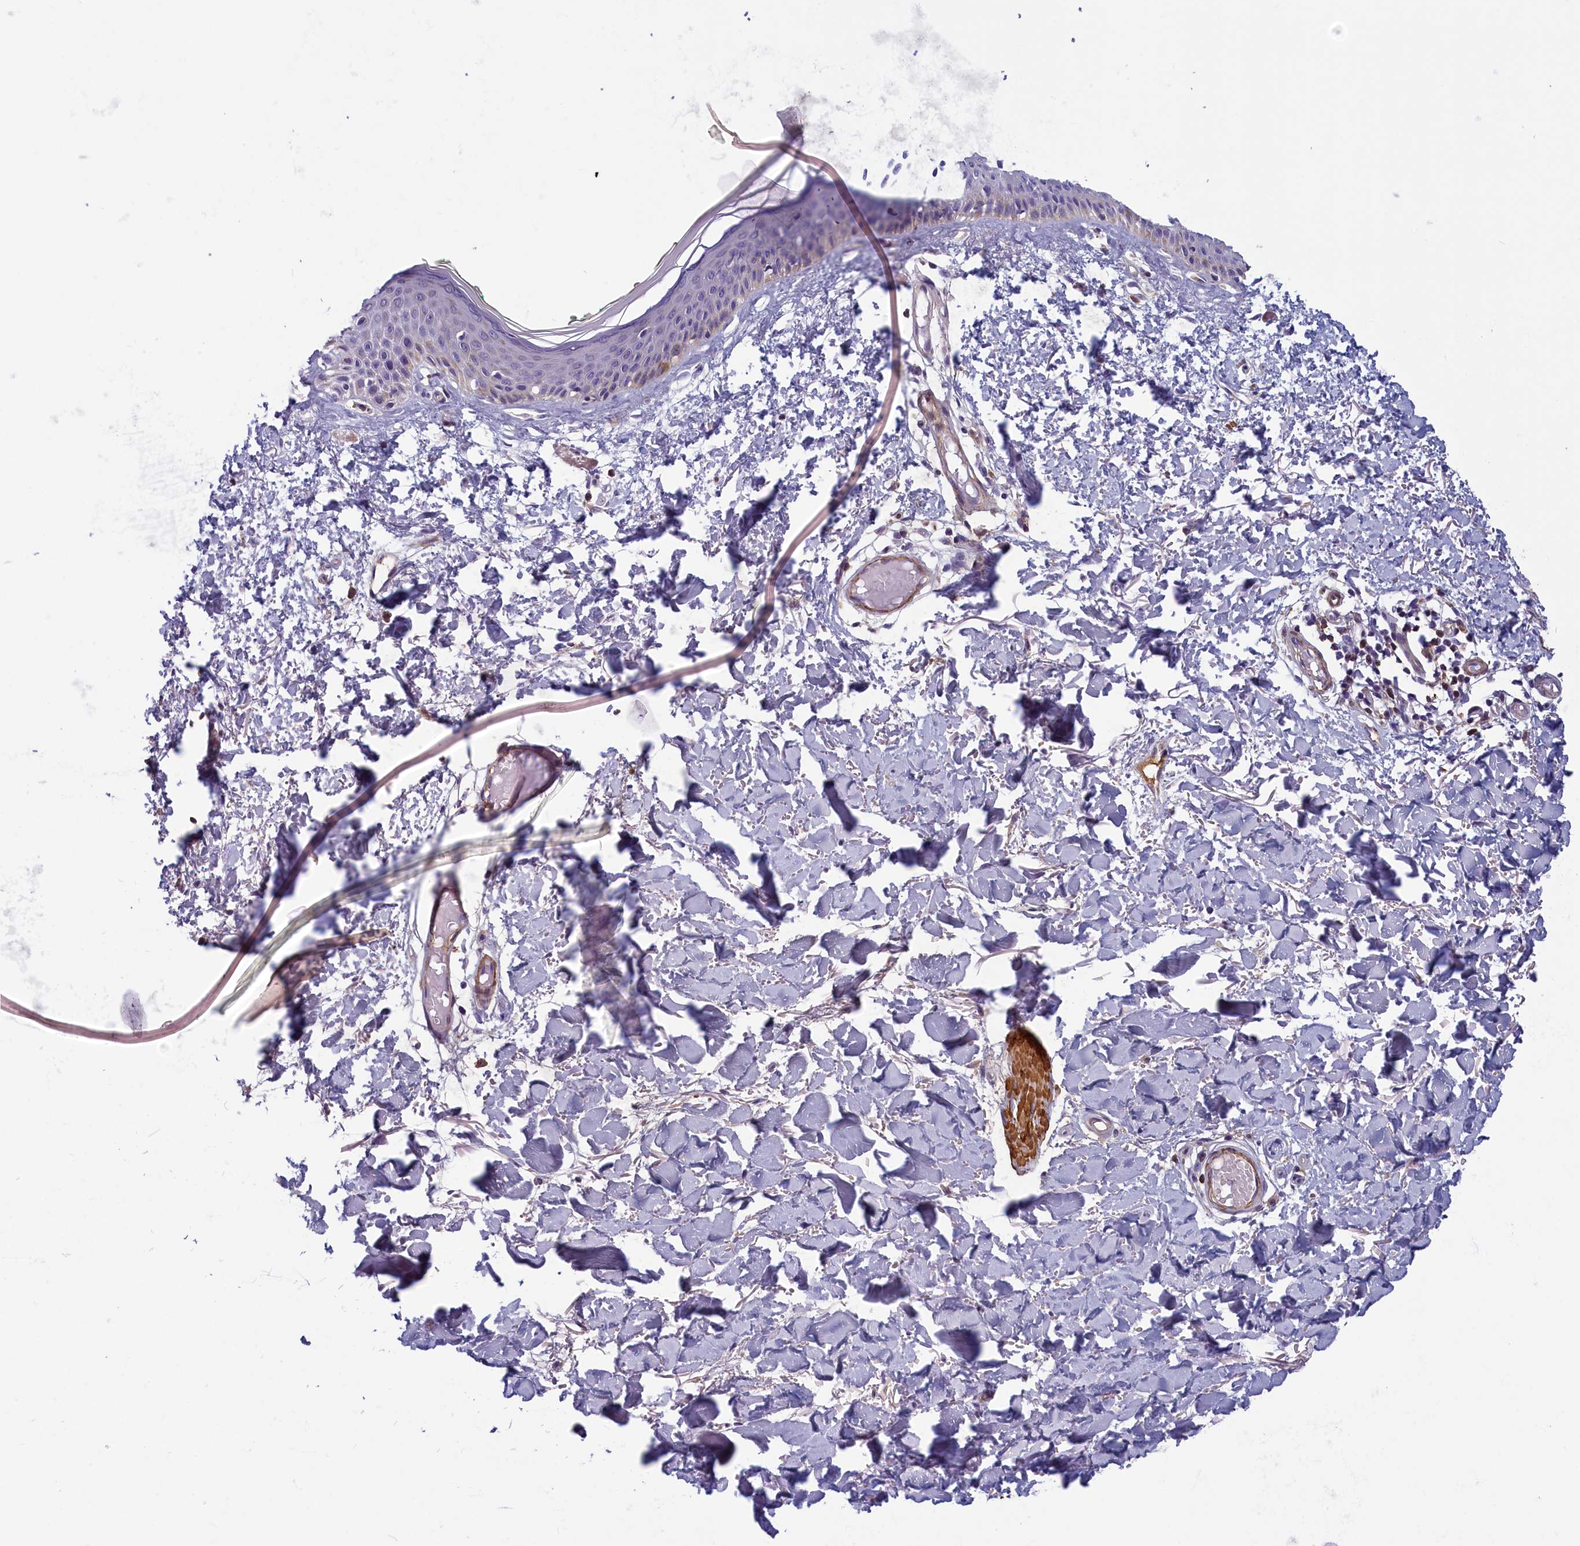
{"staining": {"intensity": "negative", "quantity": "none", "location": "none"}, "tissue": "skin", "cell_type": "Fibroblasts", "image_type": "normal", "snomed": [{"axis": "morphology", "description": "Normal tissue, NOS"}, {"axis": "topography", "description": "Skin"}], "caption": "There is no significant positivity in fibroblasts of skin. The staining is performed using DAB (3,3'-diaminobenzidine) brown chromogen with nuclei counter-stained in using hematoxylin.", "gene": "BCL2L13", "patient": {"sex": "male", "age": 62}}